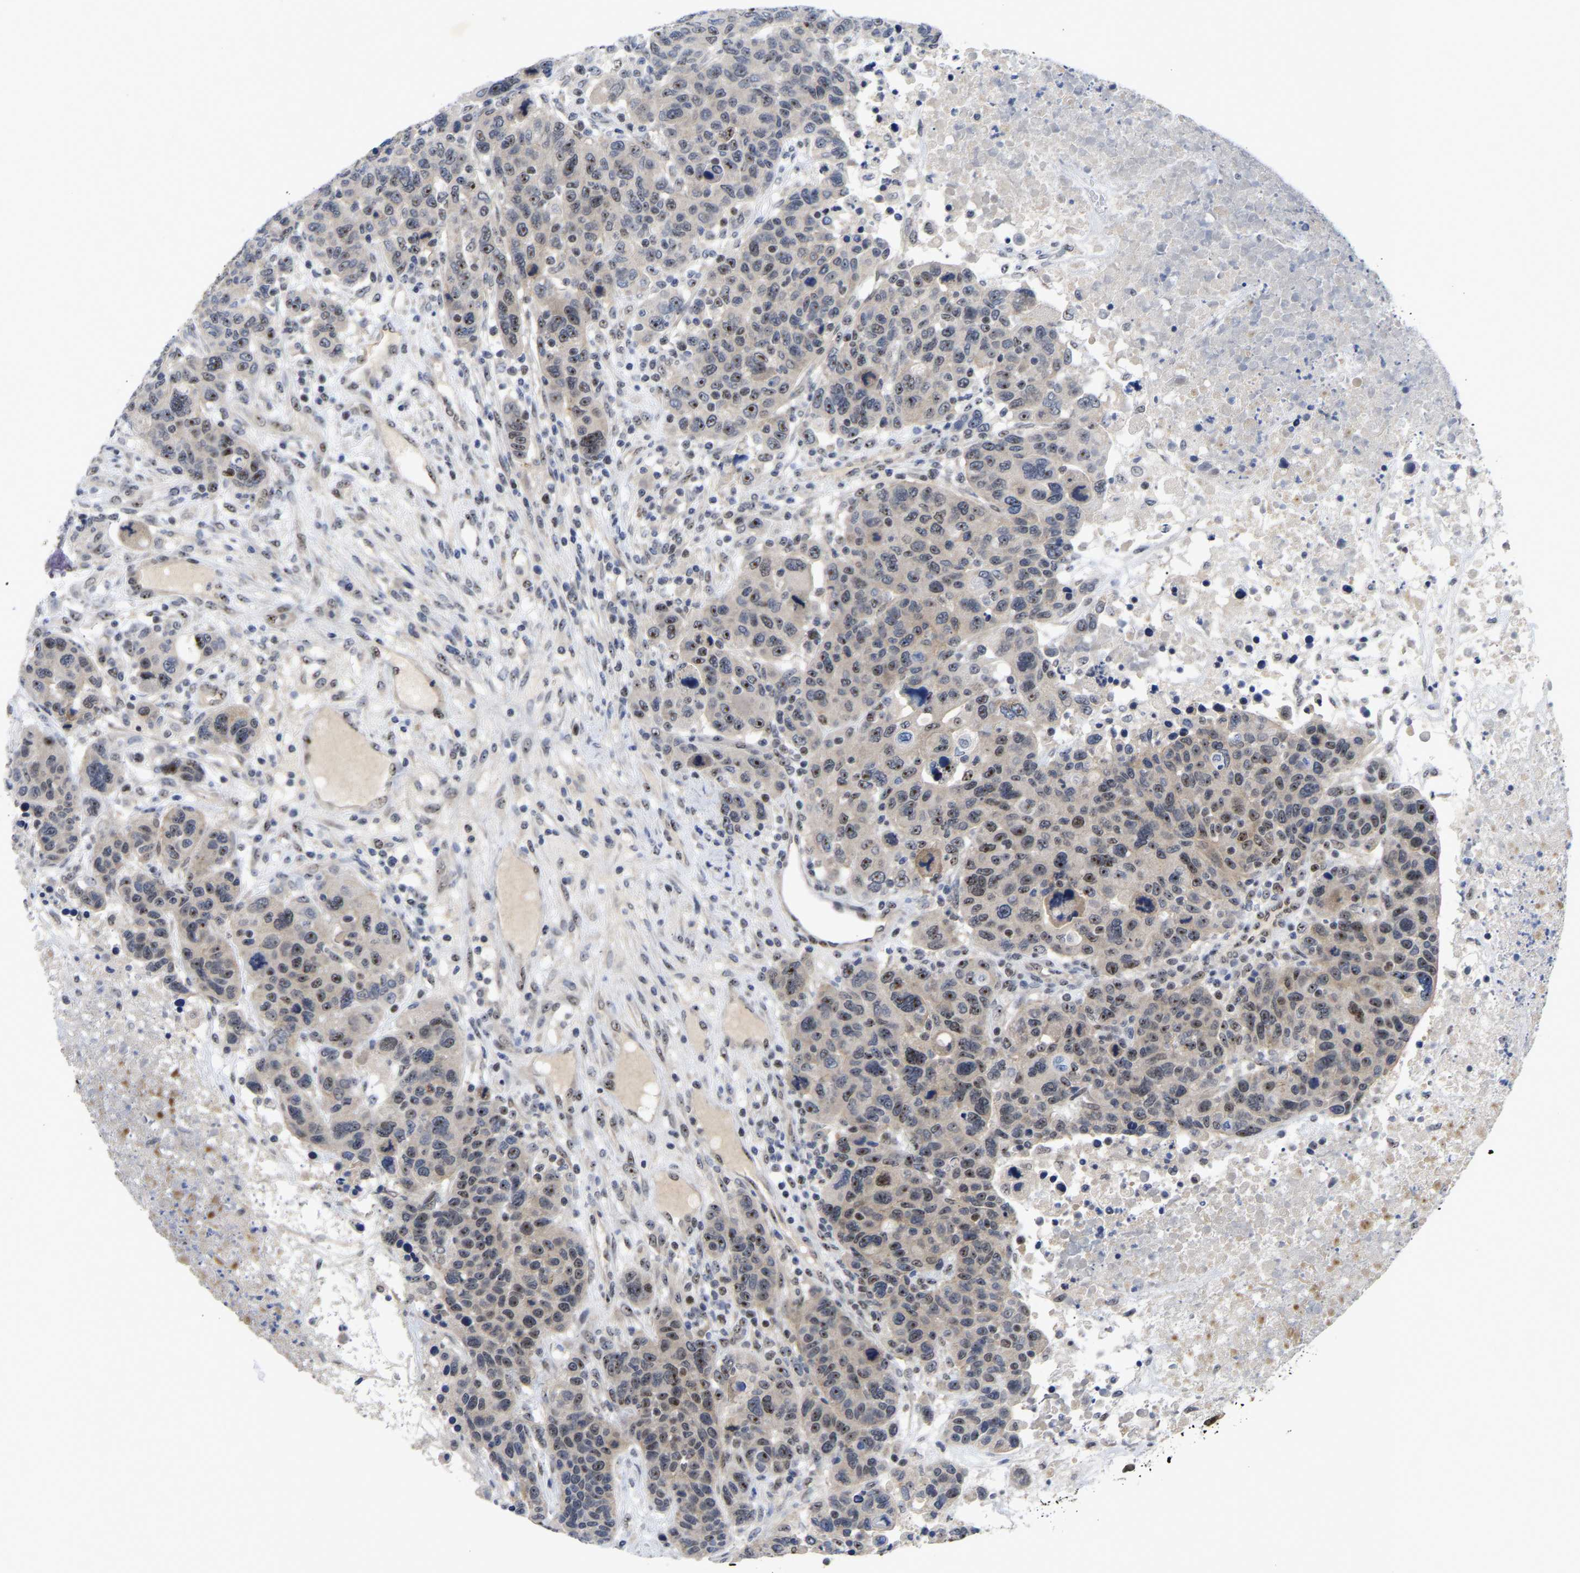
{"staining": {"intensity": "moderate", "quantity": "25%-75%", "location": "nuclear"}, "tissue": "breast cancer", "cell_type": "Tumor cells", "image_type": "cancer", "snomed": [{"axis": "morphology", "description": "Duct carcinoma"}, {"axis": "topography", "description": "Breast"}], "caption": "The photomicrograph shows staining of breast cancer (infiltrating ductal carcinoma), revealing moderate nuclear protein expression (brown color) within tumor cells.", "gene": "NLE1", "patient": {"sex": "female", "age": 37}}